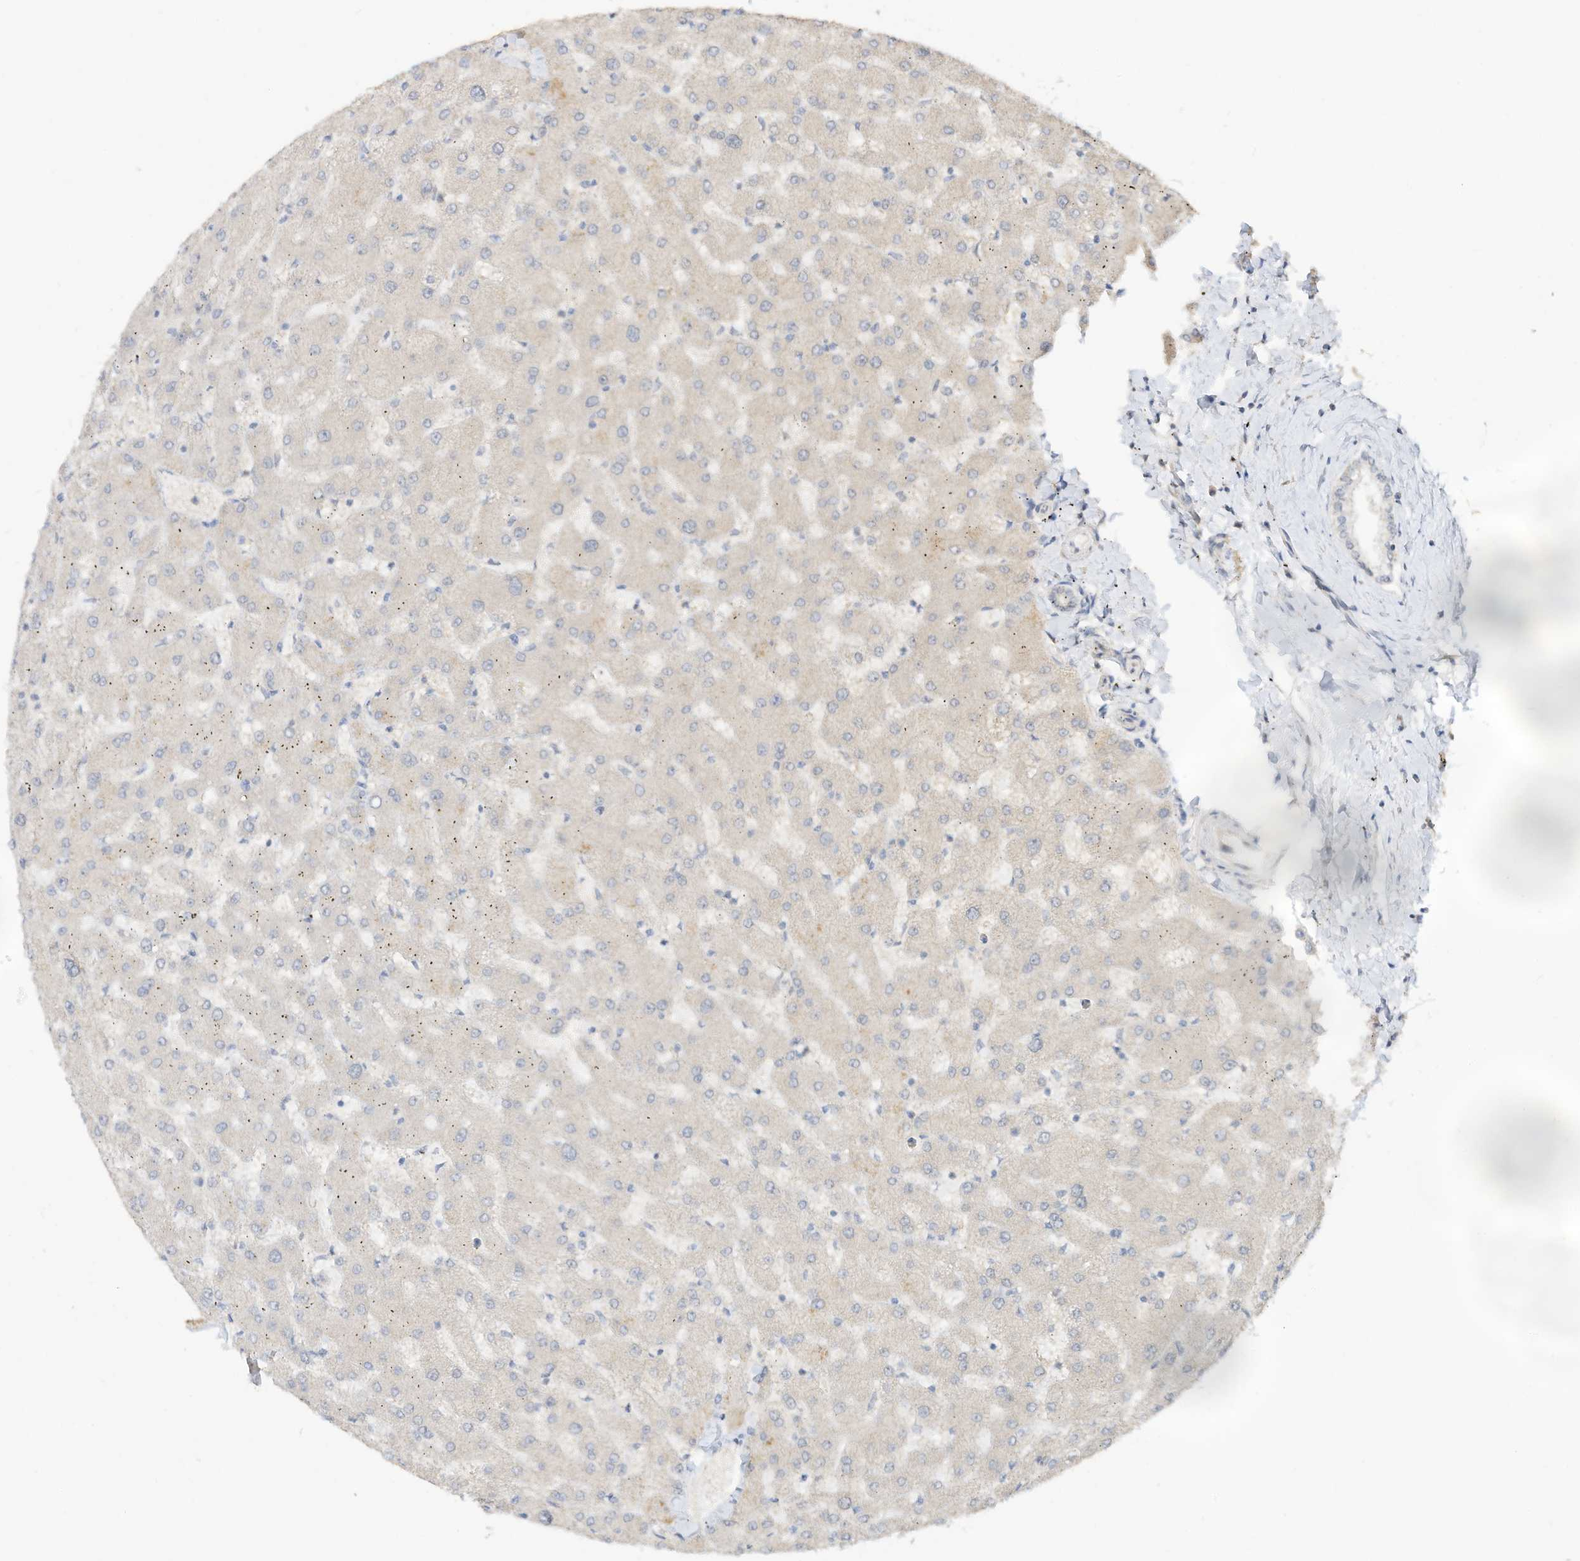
{"staining": {"intensity": "negative", "quantity": "none", "location": "none"}, "tissue": "liver", "cell_type": "Cholangiocytes", "image_type": "normal", "snomed": [{"axis": "morphology", "description": "Normal tissue, NOS"}, {"axis": "topography", "description": "Liver"}], "caption": "Liver stained for a protein using immunohistochemistry (IHC) shows no positivity cholangiocytes.", "gene": "CAGE1", "patient": {"sex": "female", "age": 63}}